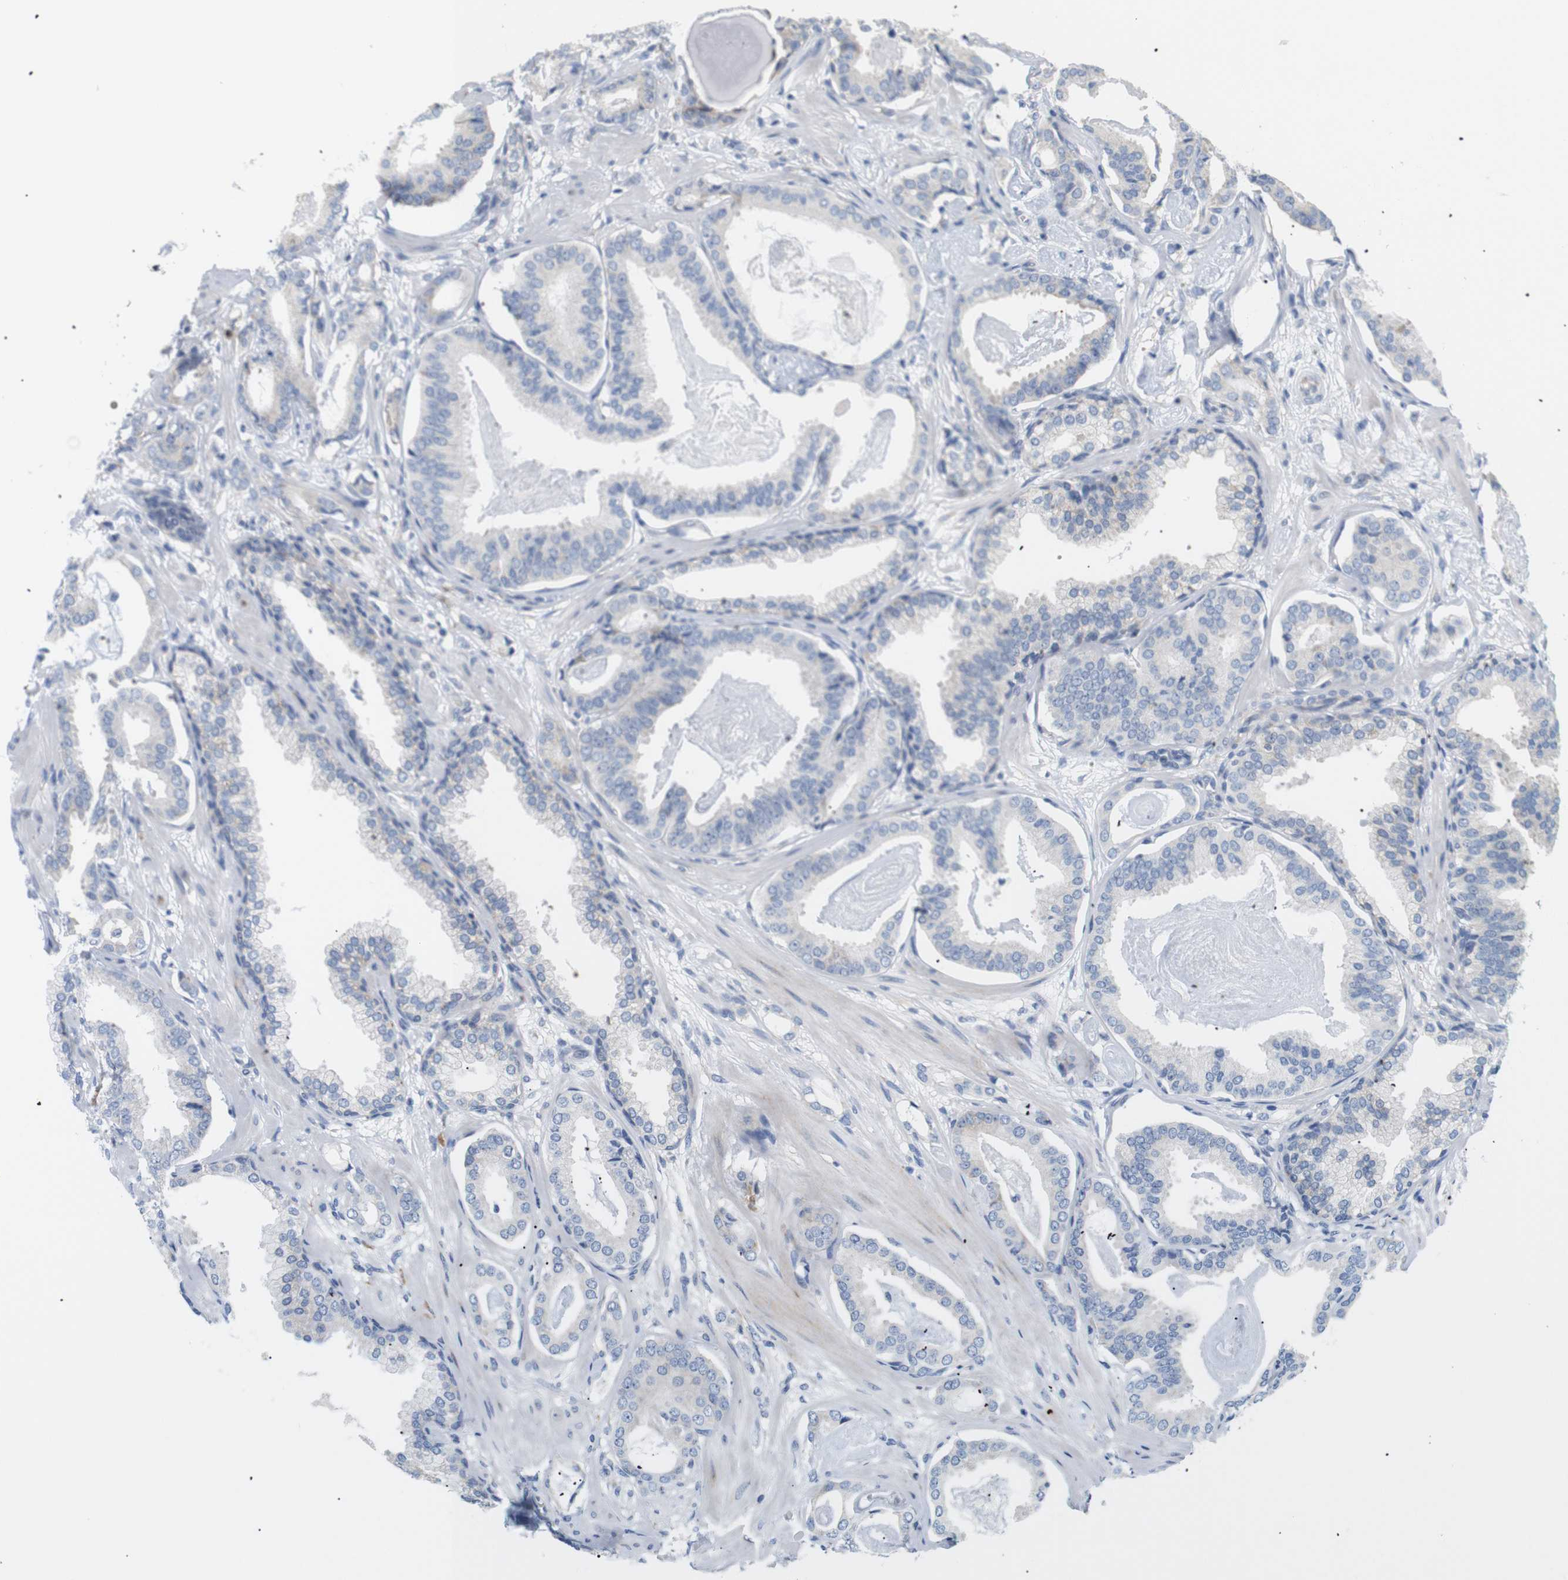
{"staining": {"intensity": "negative", "quantity": "none", "location": "none"}, "tissue": "prostate cancer", "cell_type": "Tumor cells", "image_type": "cancer", "snomed": [{"axis": "morphology", "description": "Adenocarcinoma, Low grade"}, {"axis": "topography", "description": "Prostate"}], "caption": "This is an immunohistochemistry histopathology image of human prostate cancer (low-grade adenocarcinoma). There is no expression in tumor cells.", "gene": "TRIM5", "patient": {"sex": "male", "age": 53}}